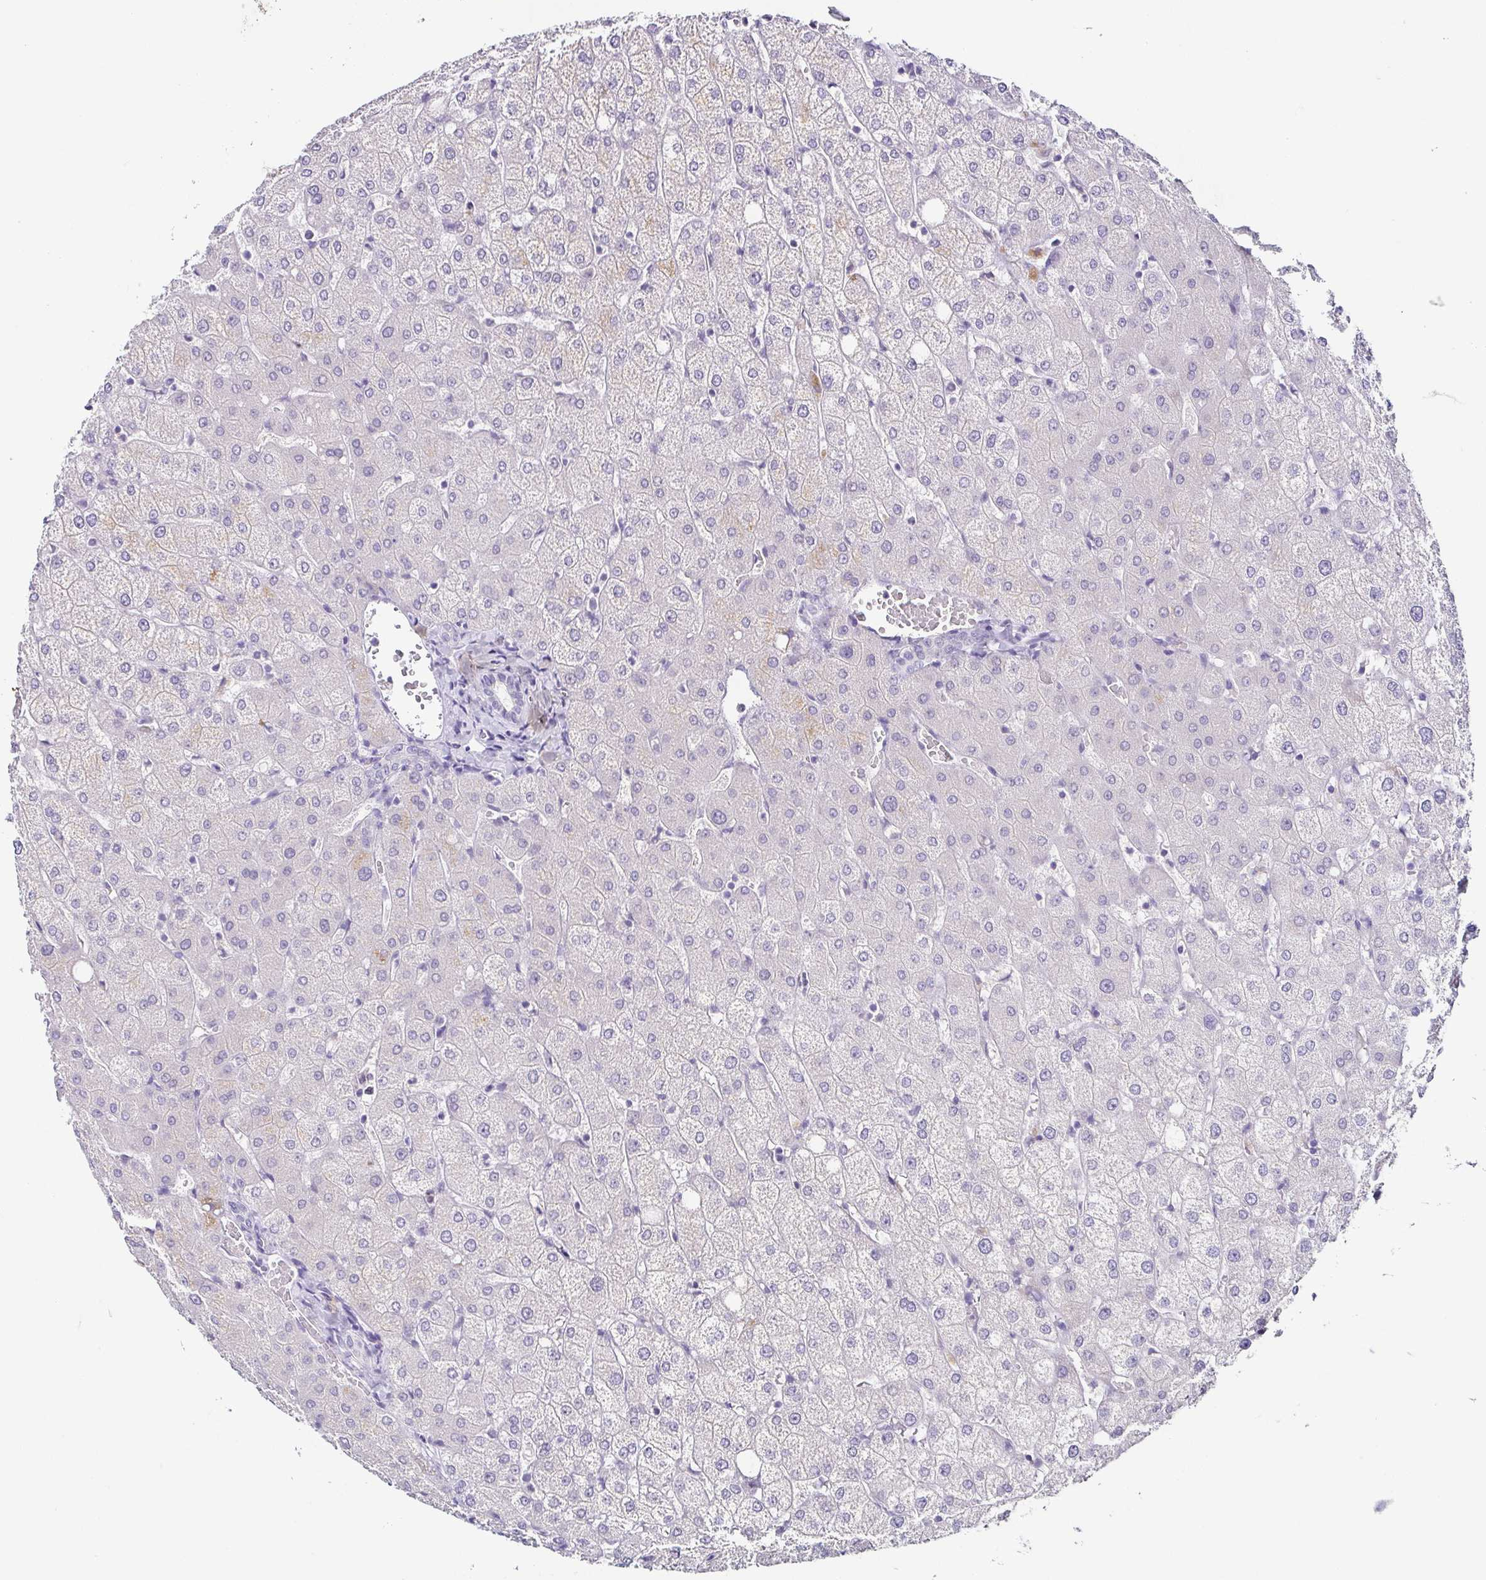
{"staining": {"intensity": "negative", "quantity": "none", "location": "none"}, "tissue": "liver", "cell_type": "Cholangiocytes", "image_type": "normal", "snomed": [{"axis": "morphology", "description": "Normal tissue, NOS"}, {"axis": "topography", "description": "Liver"}], "caption": "The histopathology image demonstrates no staining of cholangiocytes in normal liver.", "gene": "TP73", "patient": {"sex": "female", "age": 54}}